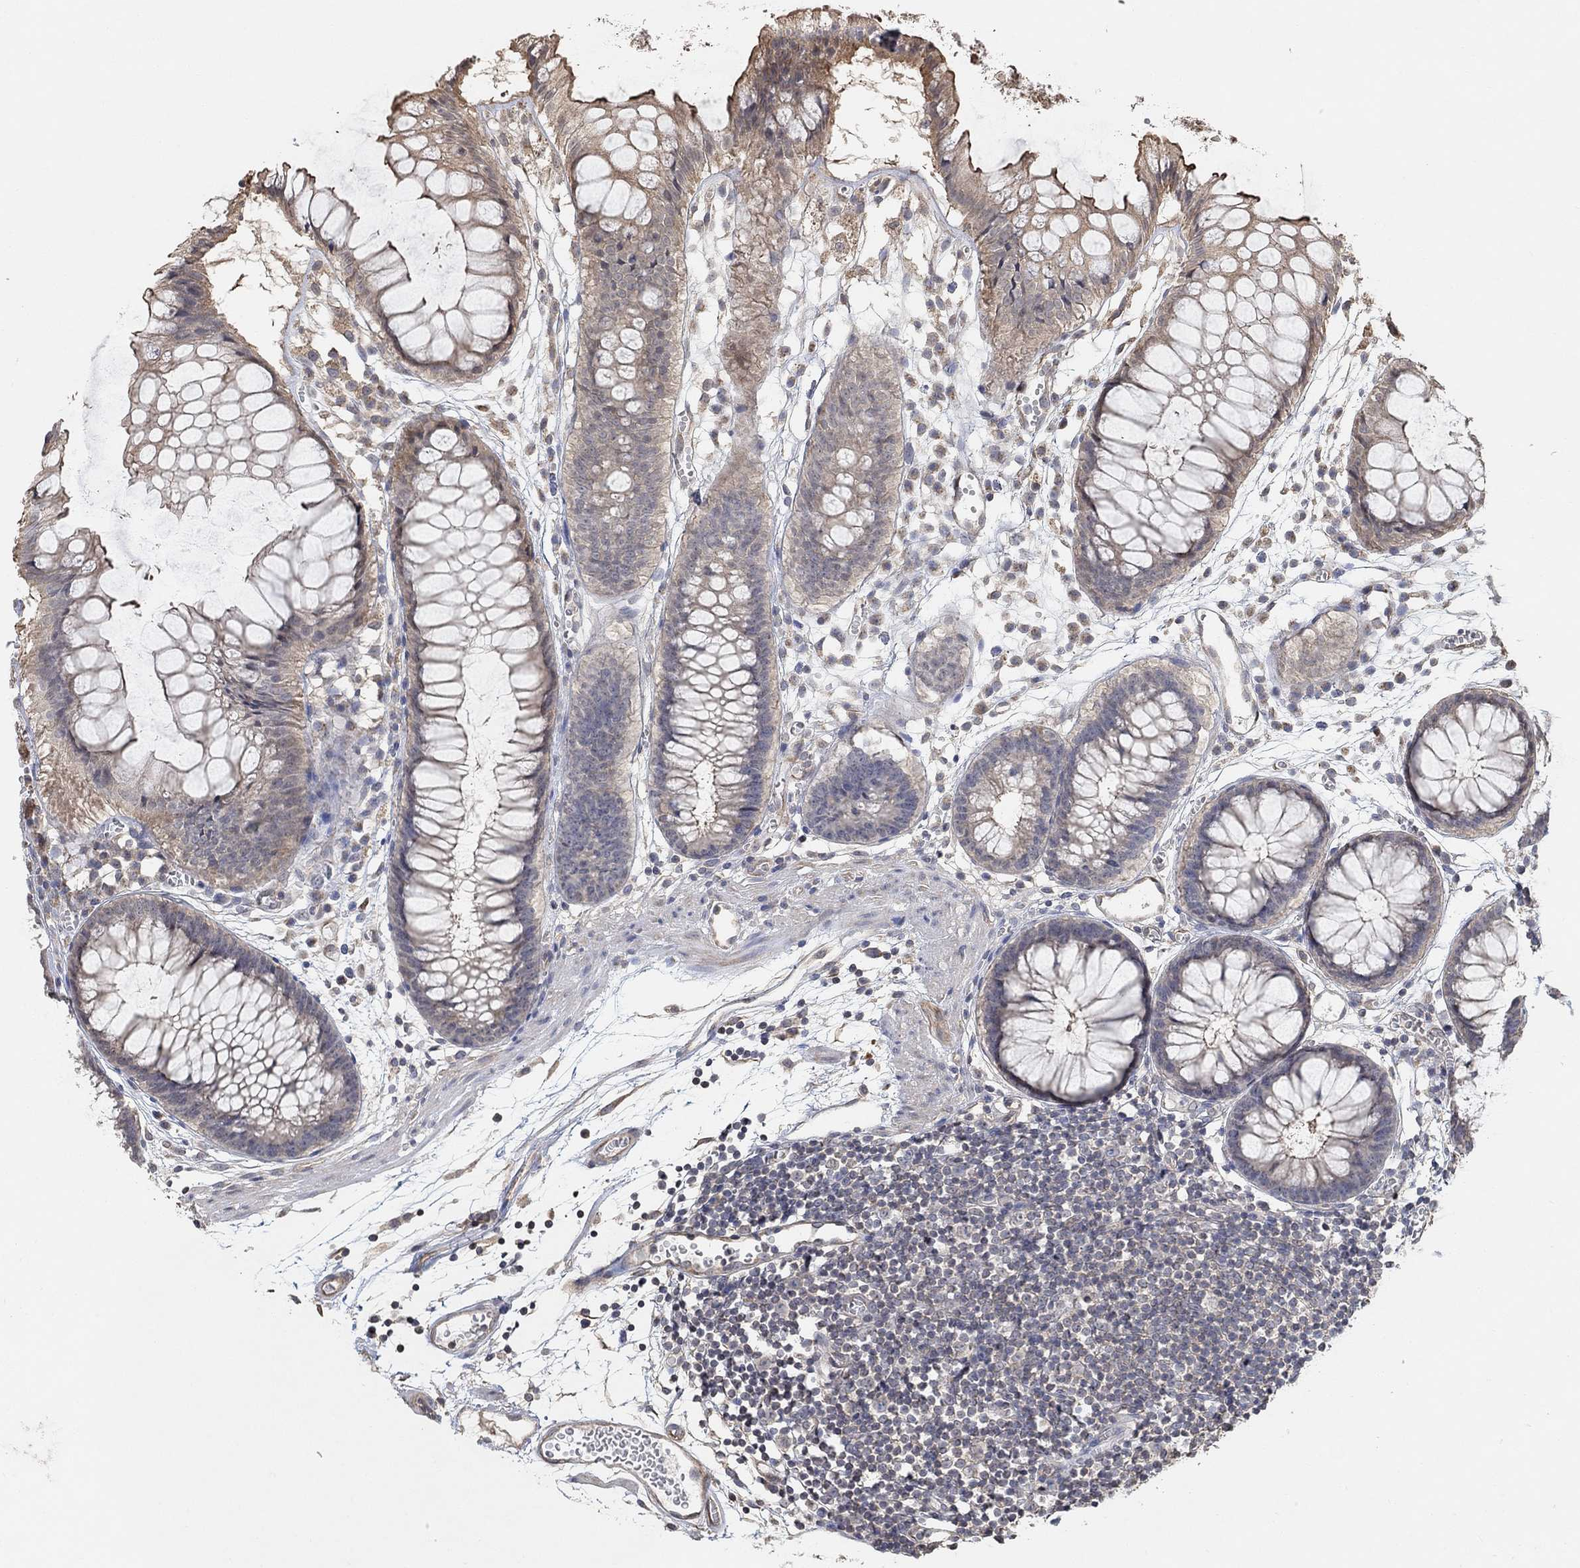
{"staining": {"intensity": "negative", "quantity": "none", "location": "none"}, "tissue": "colon", "cell_type": "Endothelial cells", "image_type": "normal", "snomed": [{"axis": "morphology", "description": "Normal tissue, NOS"}, {"axis": "morphology", "description": "Adenocarcinoma, NOS"}, {"axis": "topography", "description": "Colon"}], "caption": "IHC of unremarkable human colon displays no expression in endothelial cells.", "gene": "UNC5B", "patient": {"sex": "male", "age": 65}}